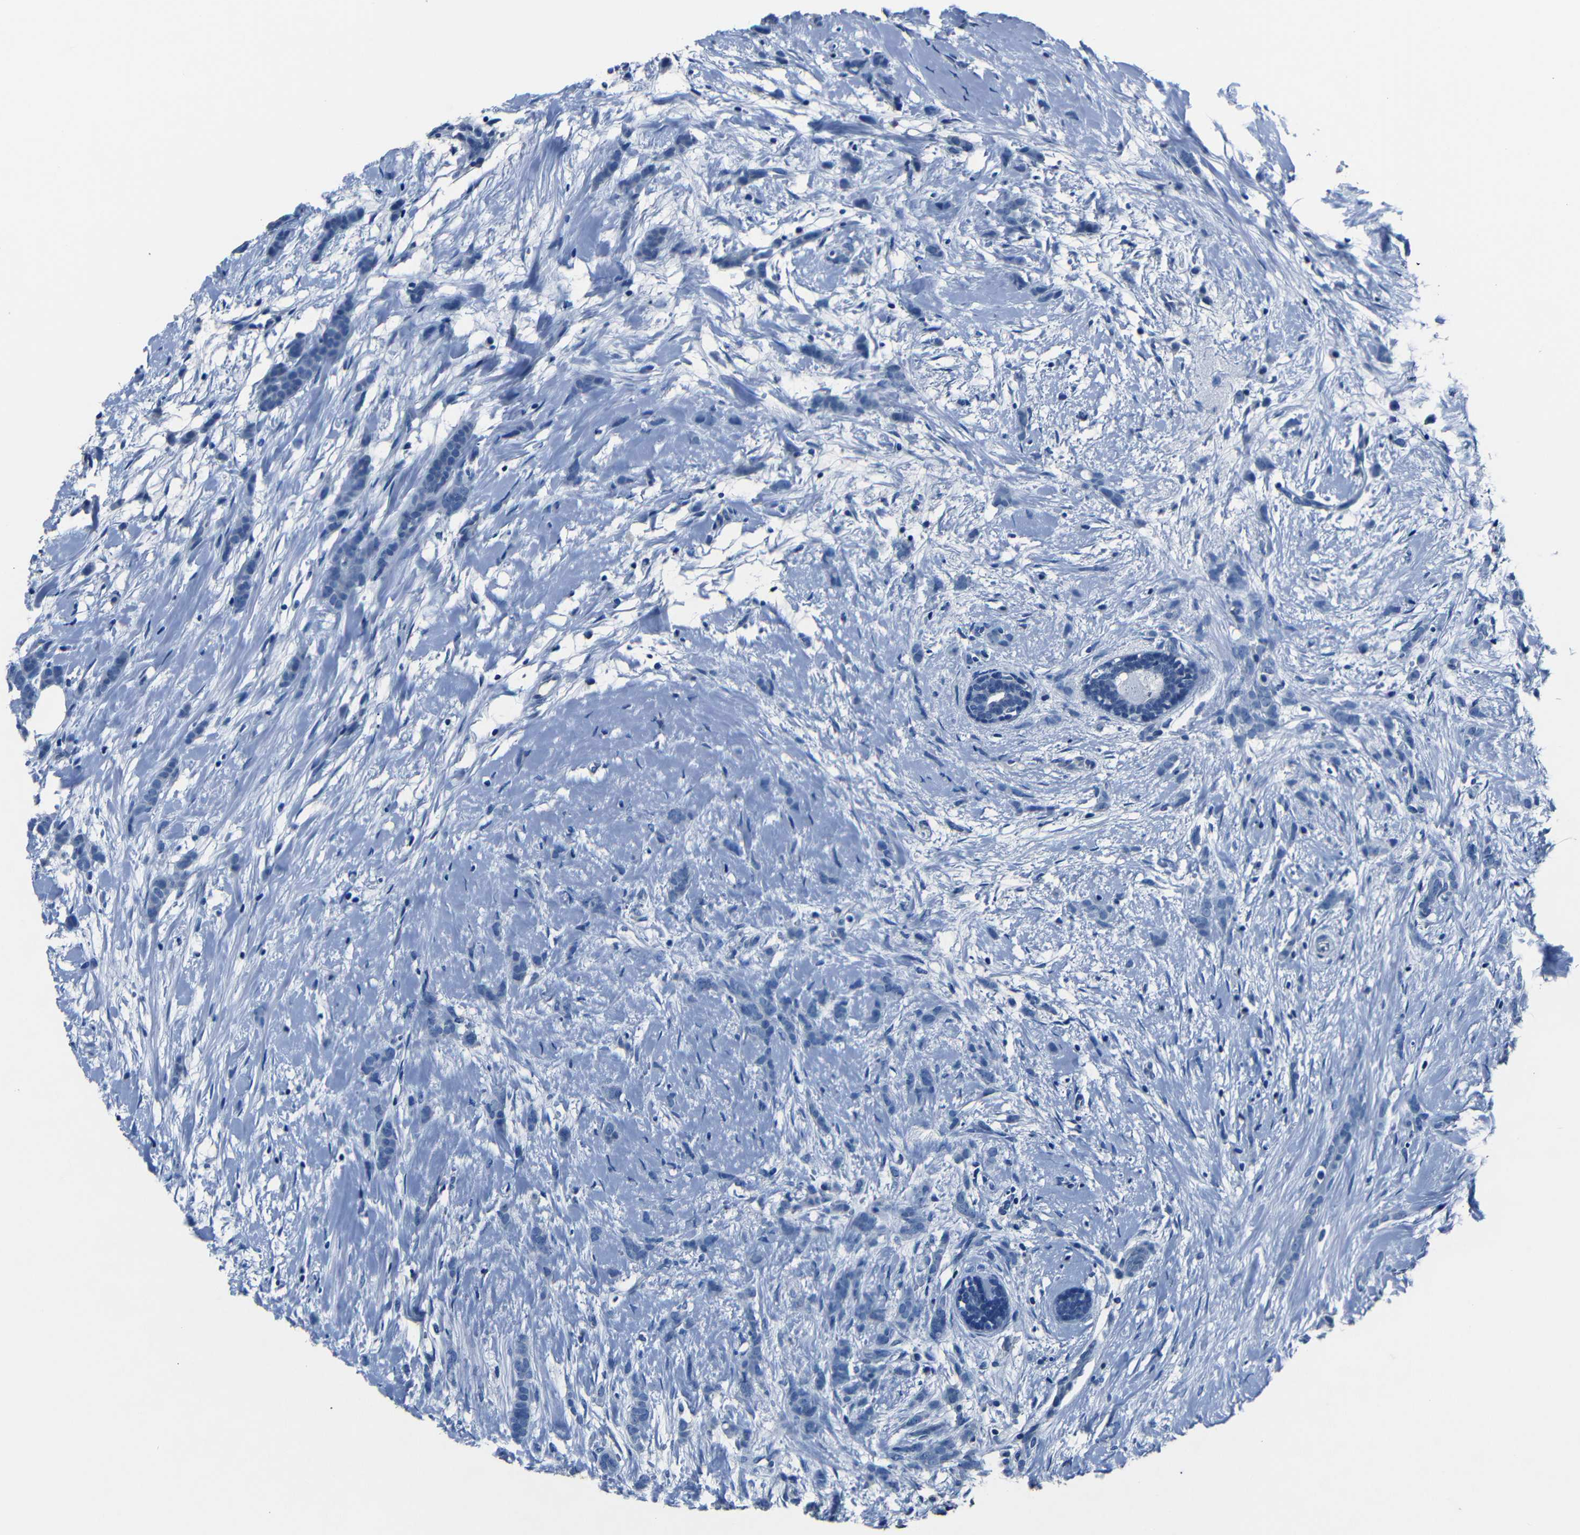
{"staining": {"intensity": "negative", "quantity": "none", "location": "none"}, "tissue": "breast cancer", "cell_type": "Tumor cells", "image_type": "cancer", "snomed": [{"axis": "morphology", "description": "Lobular carcinoma, in situ"}, {"axis": "morphology", "description": "Lobular carcinoma"}, {"axis": "topography", "description": "Breast"}], "caption": "A histopathology image of human breast lobular carcinoma in situ is negative for staining in tumor cells. The staining was performed using DAB (3,3'-diaminobenzidine) to visualize the protein expression in brown, while the nuclei were stained in blue with hematoxylin (Magnification: 20x).", "gene": "NCMAP", "patient": {"sex": "female", "age": 41}}